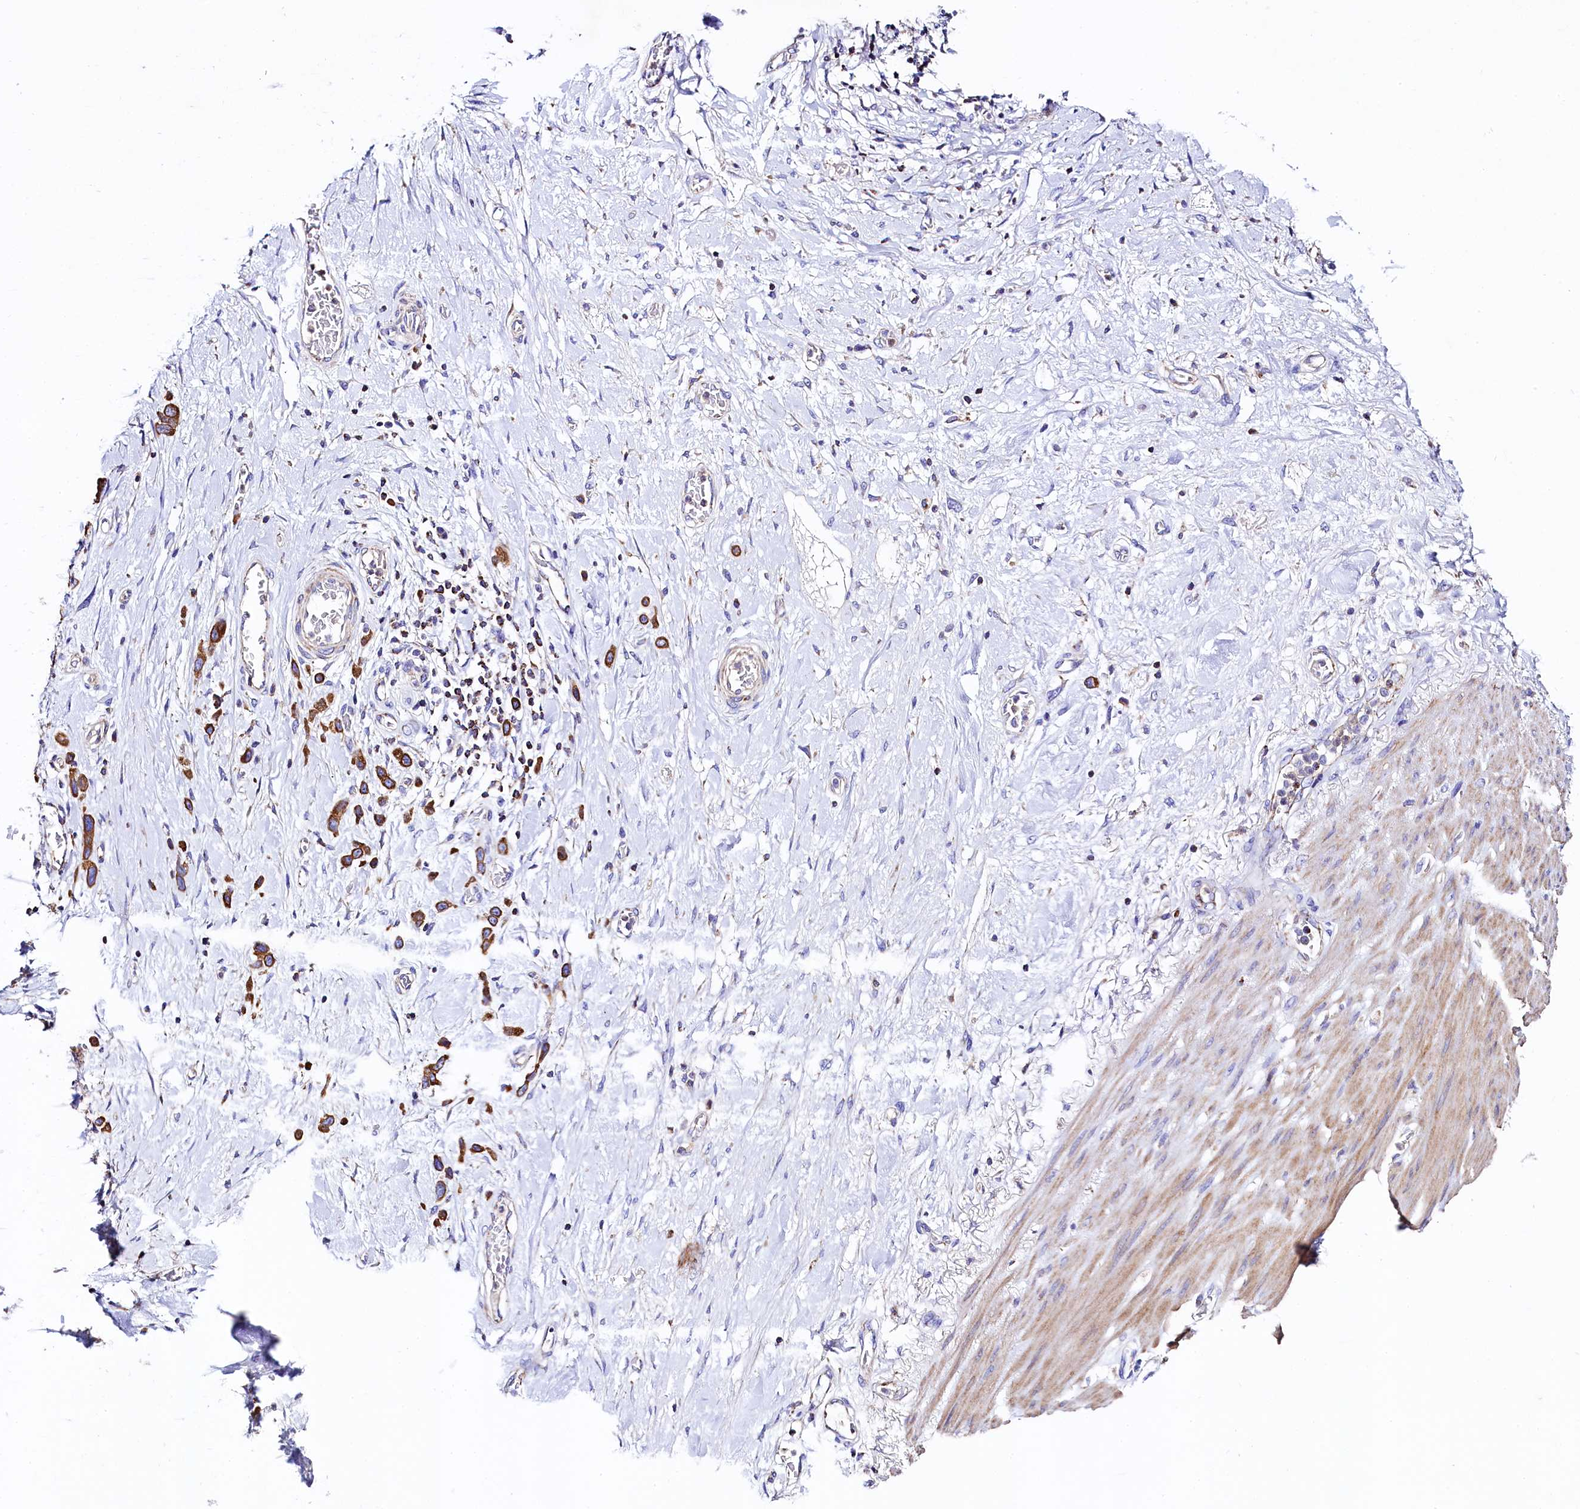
{"staining": {"intensity": "strong", "quantity": ">75%", "location": "cytoplasmic/membranous"}, "tissue": "stomach cancer", "cell_type": "Tumor cells", "image_type": "cancer", "snomed": [{"axis": "morphology", "description": "Adenocarcinoma, NOS"}, {"axis": "morphology", "description": "Adenocarcinoma, High grade"}, {"axis": "topography", "description": "Stomach, upper"}, {"axis": "topography", "description": "Stomach, lower"}], "caption": "Tumor cells show high levels of strong cytoplasmic/membranous staining in approximately >75% of cells in stomach adenocarcinoma (high-grade).", "gene": "CLYBL", "patient": {"sex": "female", "age": 65}}